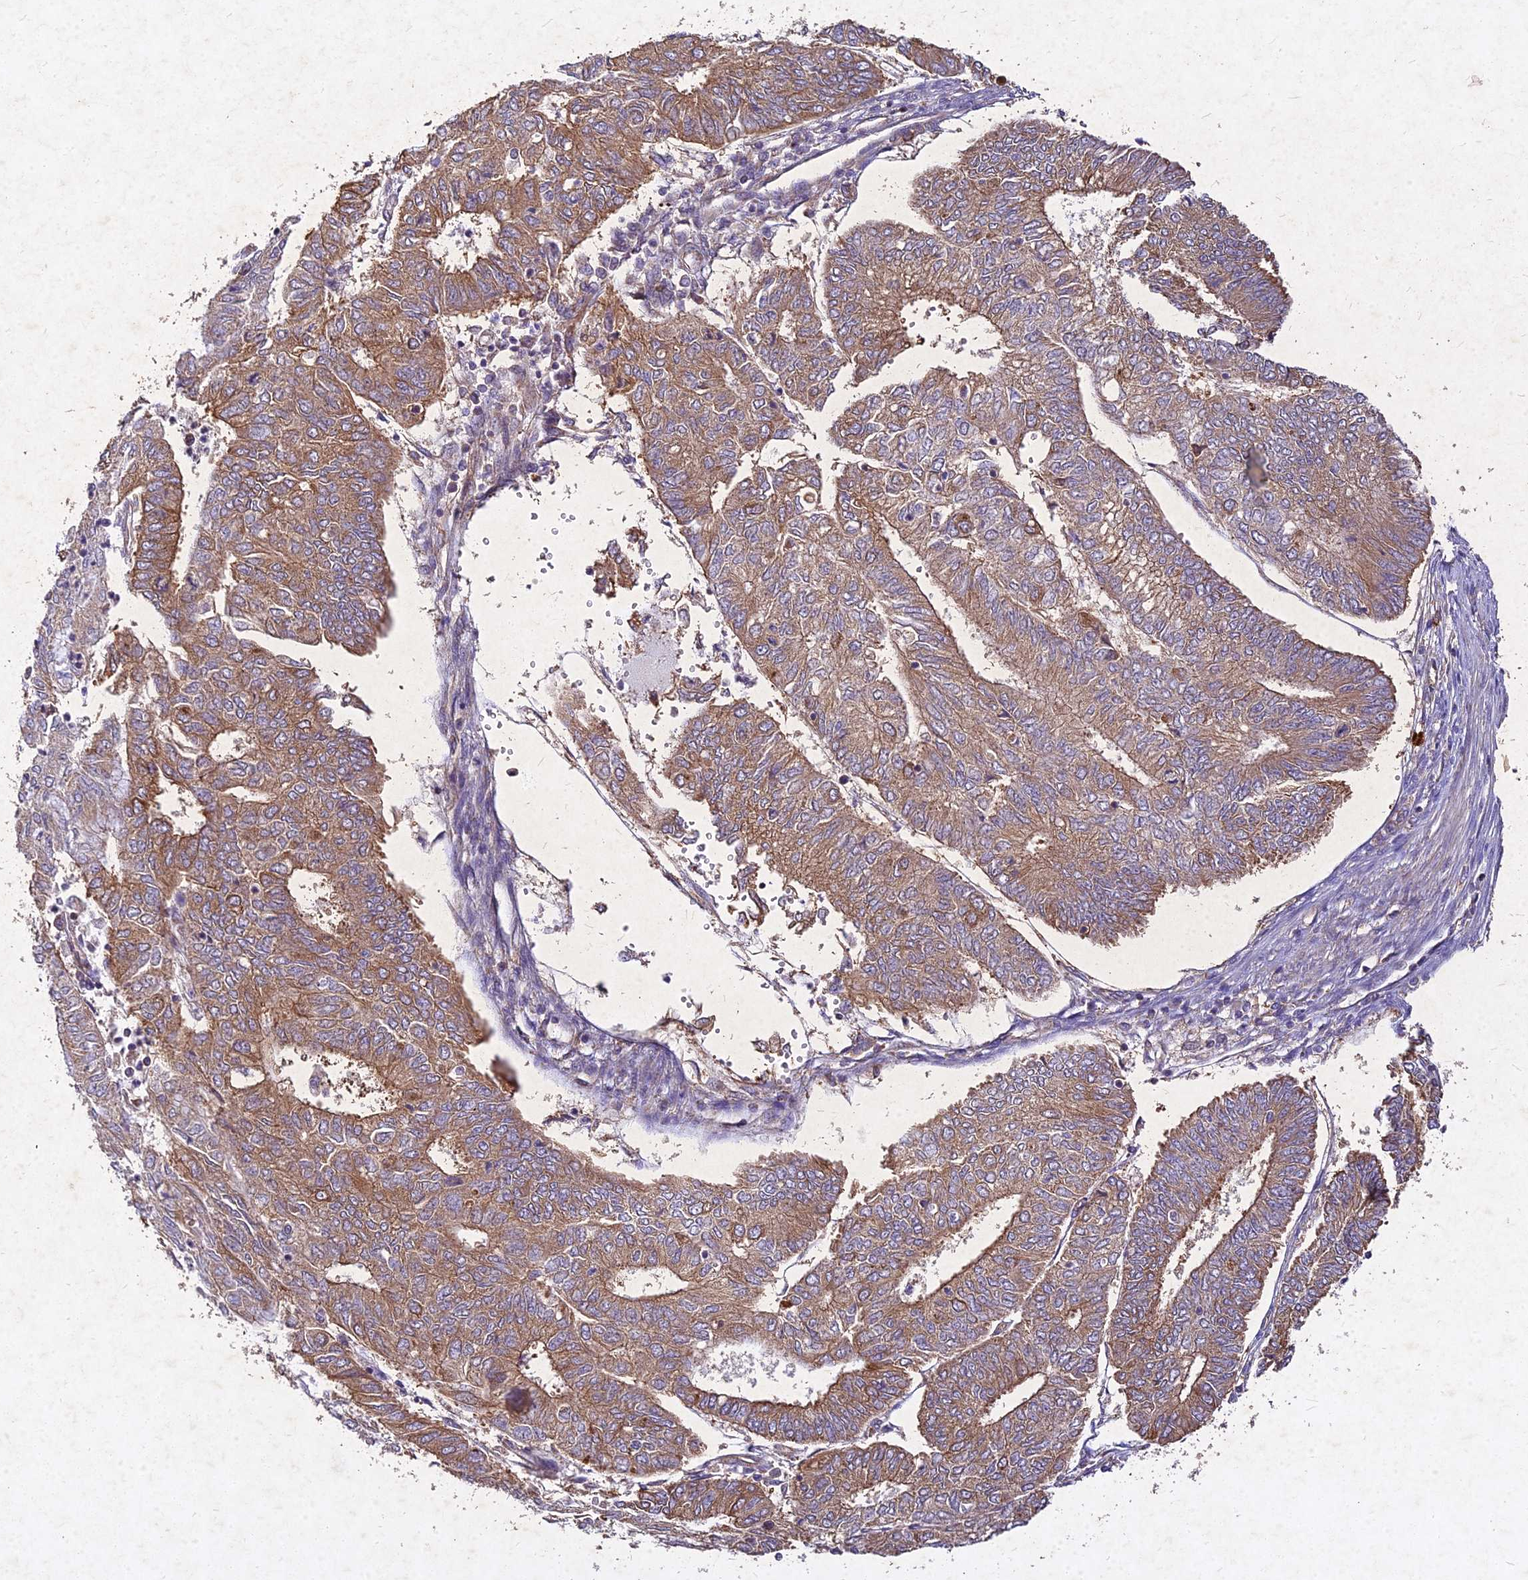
{"staining": {"intensity": "moderate", "quantity": ">75%", "location": "cytoplasmic/membranous"}, "tissue": "endometrial cancer", "cell_type": "Tumor cells", "image_type": "cancer", "snomed": [{"axis": "morphology", "description": "Adenocarcinoma, NOS"}, {"axis": "topography", "description": "Endometrium"}], "caption": "This micrograph demonstrates endometrial cancer (adenocarcinoma) stained with immunohistochemistry (IHC) to label a protein in brown. The cytoplasmic/membranous of tumor cells show moderate positivity for the protein. Nuclei are counter-stained blue.", "gene": "SKA1", "patient": {"sex": "female", "age": 68}}